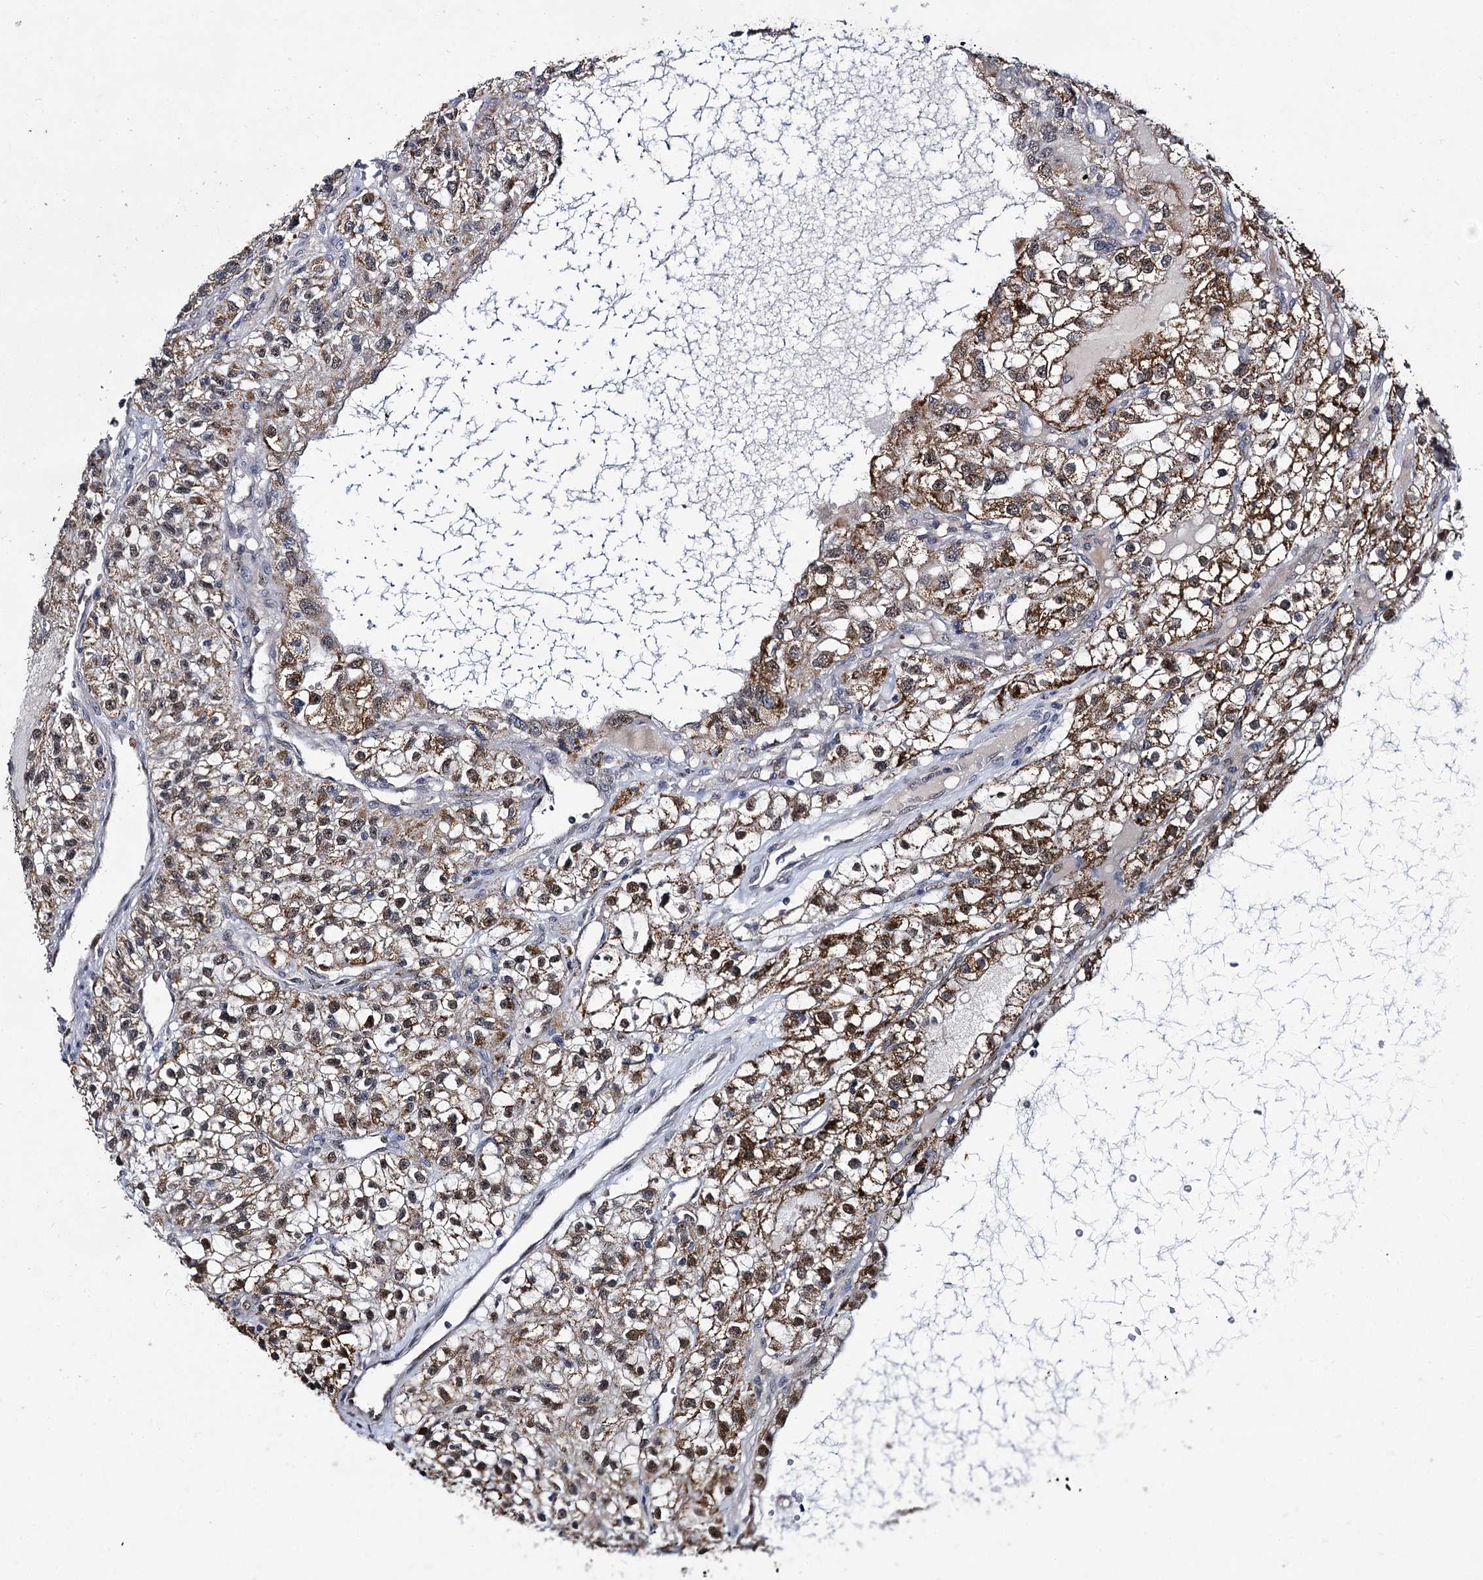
{"staining": {"intensity": "strong", "quantity": "25%-75%", "location": "cytoplasmic/membranous,nuclear"}, "tissue": "renal cancer", "cell_type": "Tumor cells", "image_type": "cancer", "snomed": [{"axis": "morphology", "description": "Adenocarcinoma, NOS"}, {"axis": "topography", "description": "Kidney"}], "caption": "Immunohistochemistry (IHC) of human adenocarcinoma (renal) demonstrates high levels of strong cytoplasmic/membranous and nuclear staining in approximately 25%-75% of tumor cells.", "gene": "RPUSD4", "patient": {"sex": "female", "age": 57}}